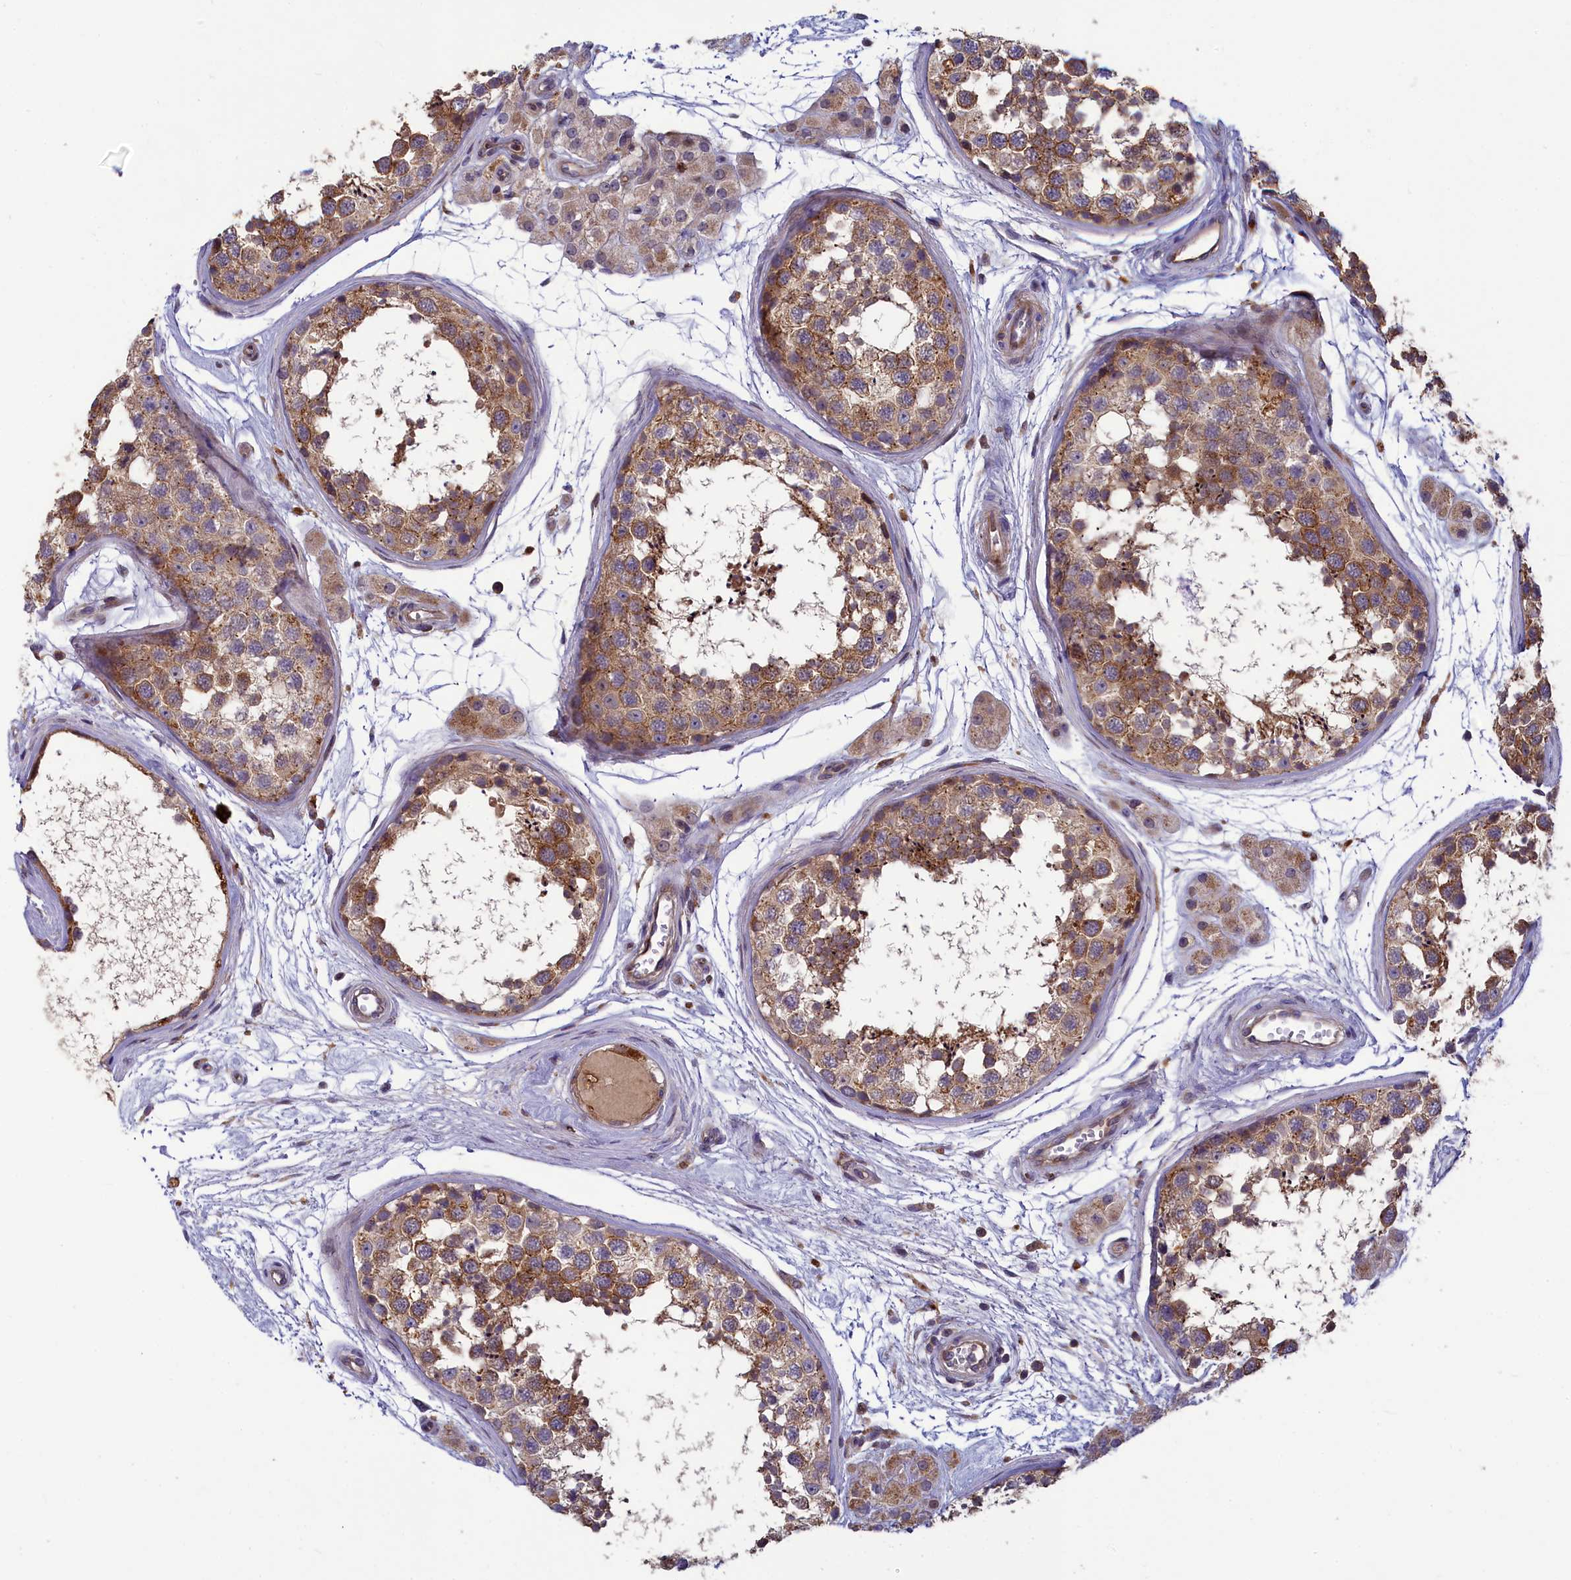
{"staining": {"intensity": "moderate", "quantity": "25%-75%", "location": "cytoplasmic/membranous"}, "tissue": "testis", "cell_type": "Cells in seminiferous ducts", "image_type": "normal", "snomed": [{"axis": "morphology", "description": "Normal tissue, NOS"}, {"axis": "topography", "description": "Testis"}], "caption": "Moderate cytoplasmic/membranous protein positivity is identified in about 25%-75% of cells in seminiferous ducts in testis. The protein of interest is stained brown, and the nuclei are stained in blue (DAB IHC with brightfield microscopy, high magnification).", "gene": "BLTP2", "patient": {"sex": "male", "age": 56}}